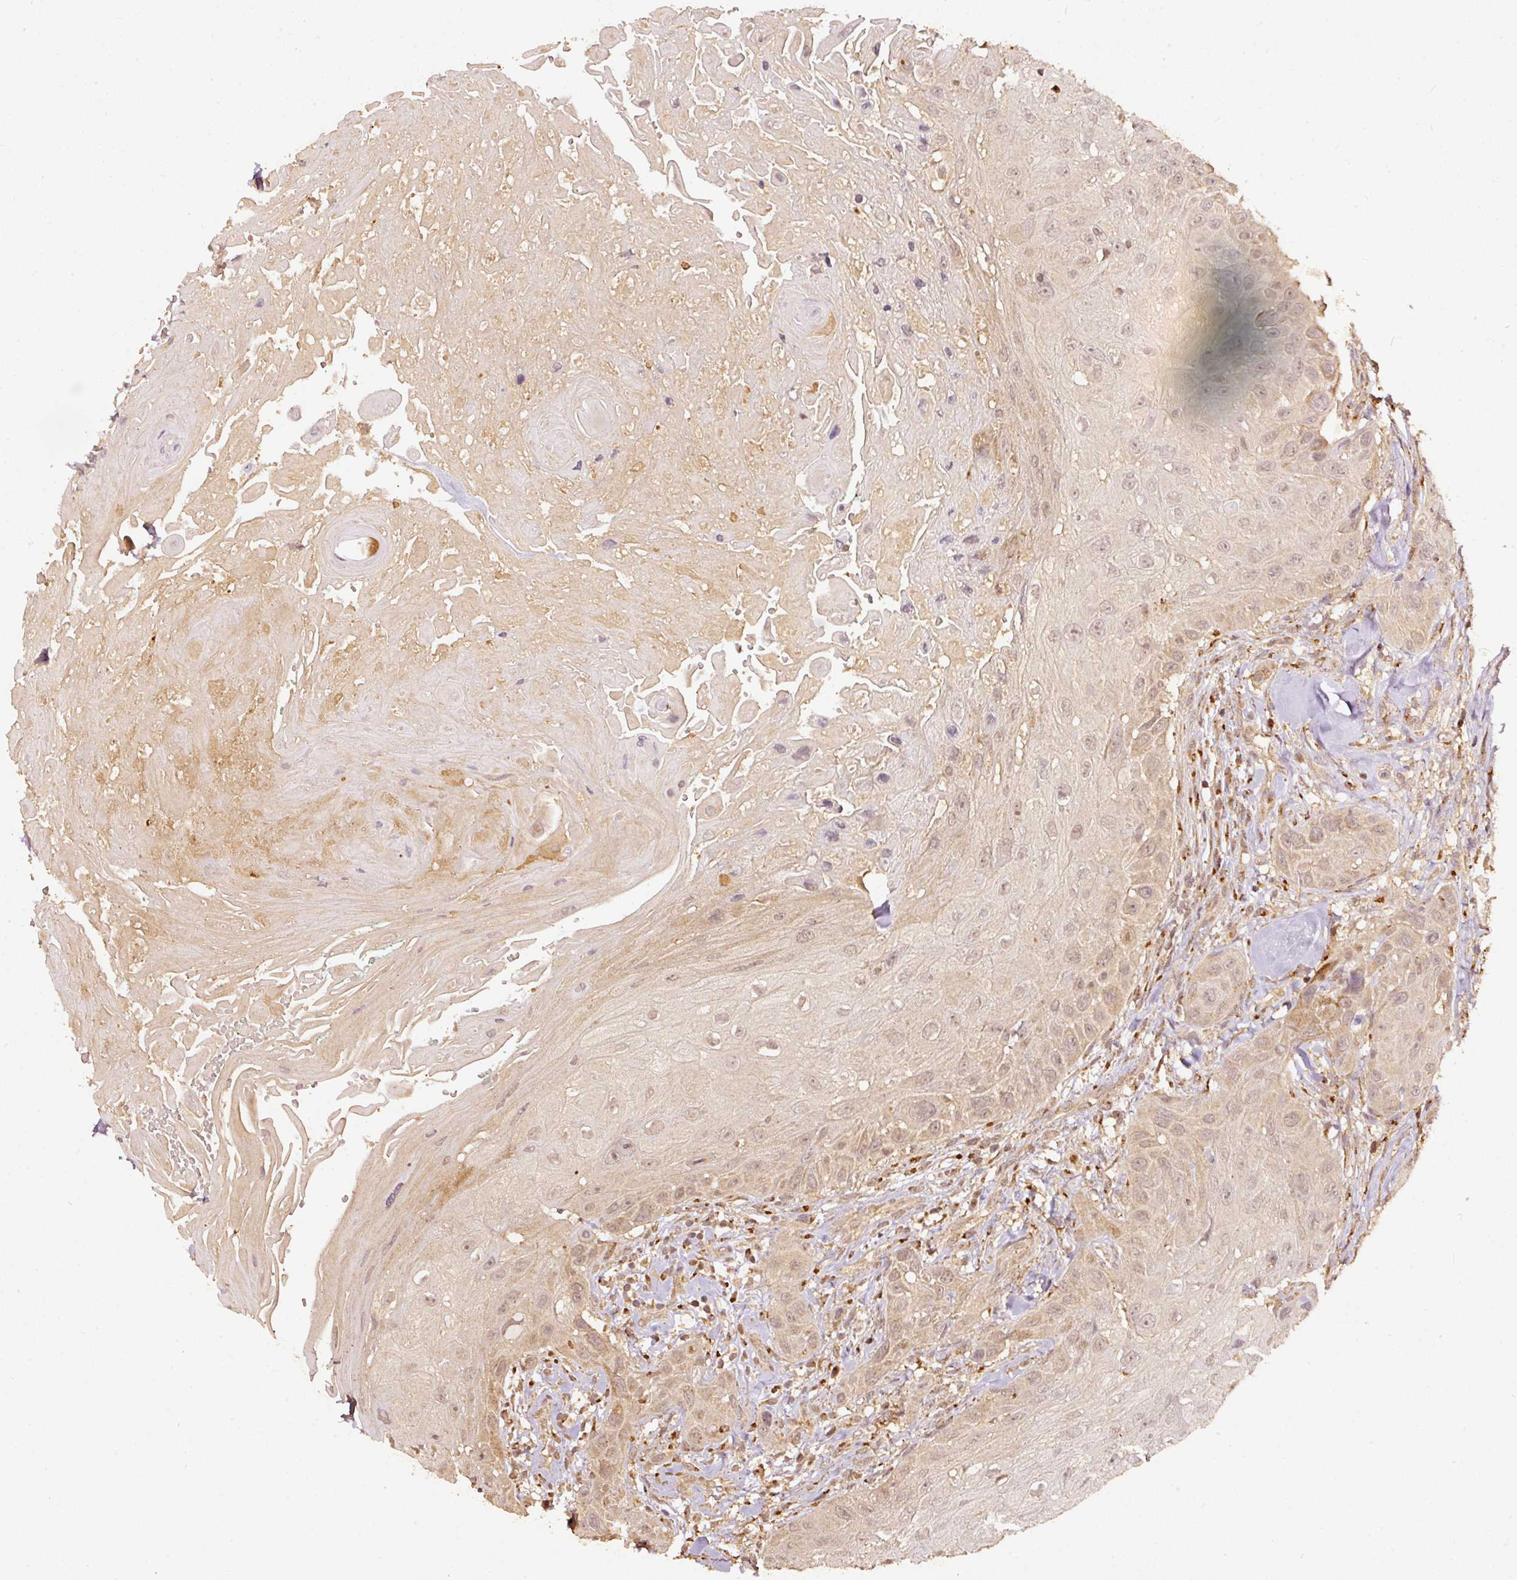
{"staining": {"intensity": "weak", "quantity": "25%-75%", "location": "cytoplasmic/membranous,nuclear"}, "tissue": "head and neck cancer", "cell_type": "Tumor cells", "image_type": "cancer", "snomed": [{"axis": "morphology", "description": "Squamous cell carcinoma, NOS"}, {"axis": "topography", "description": "Head-Neck"}], "caption": "About 25%-75% of tumor cells in squamous cell carcinoma (head and neck) demonstrate weak cytoplasmic/membranous and nuclear protein positivity as visualized by brown immunohistochemical staining.", "gene": "FUT8", "patient": {"sex": "male", "age": 81}}